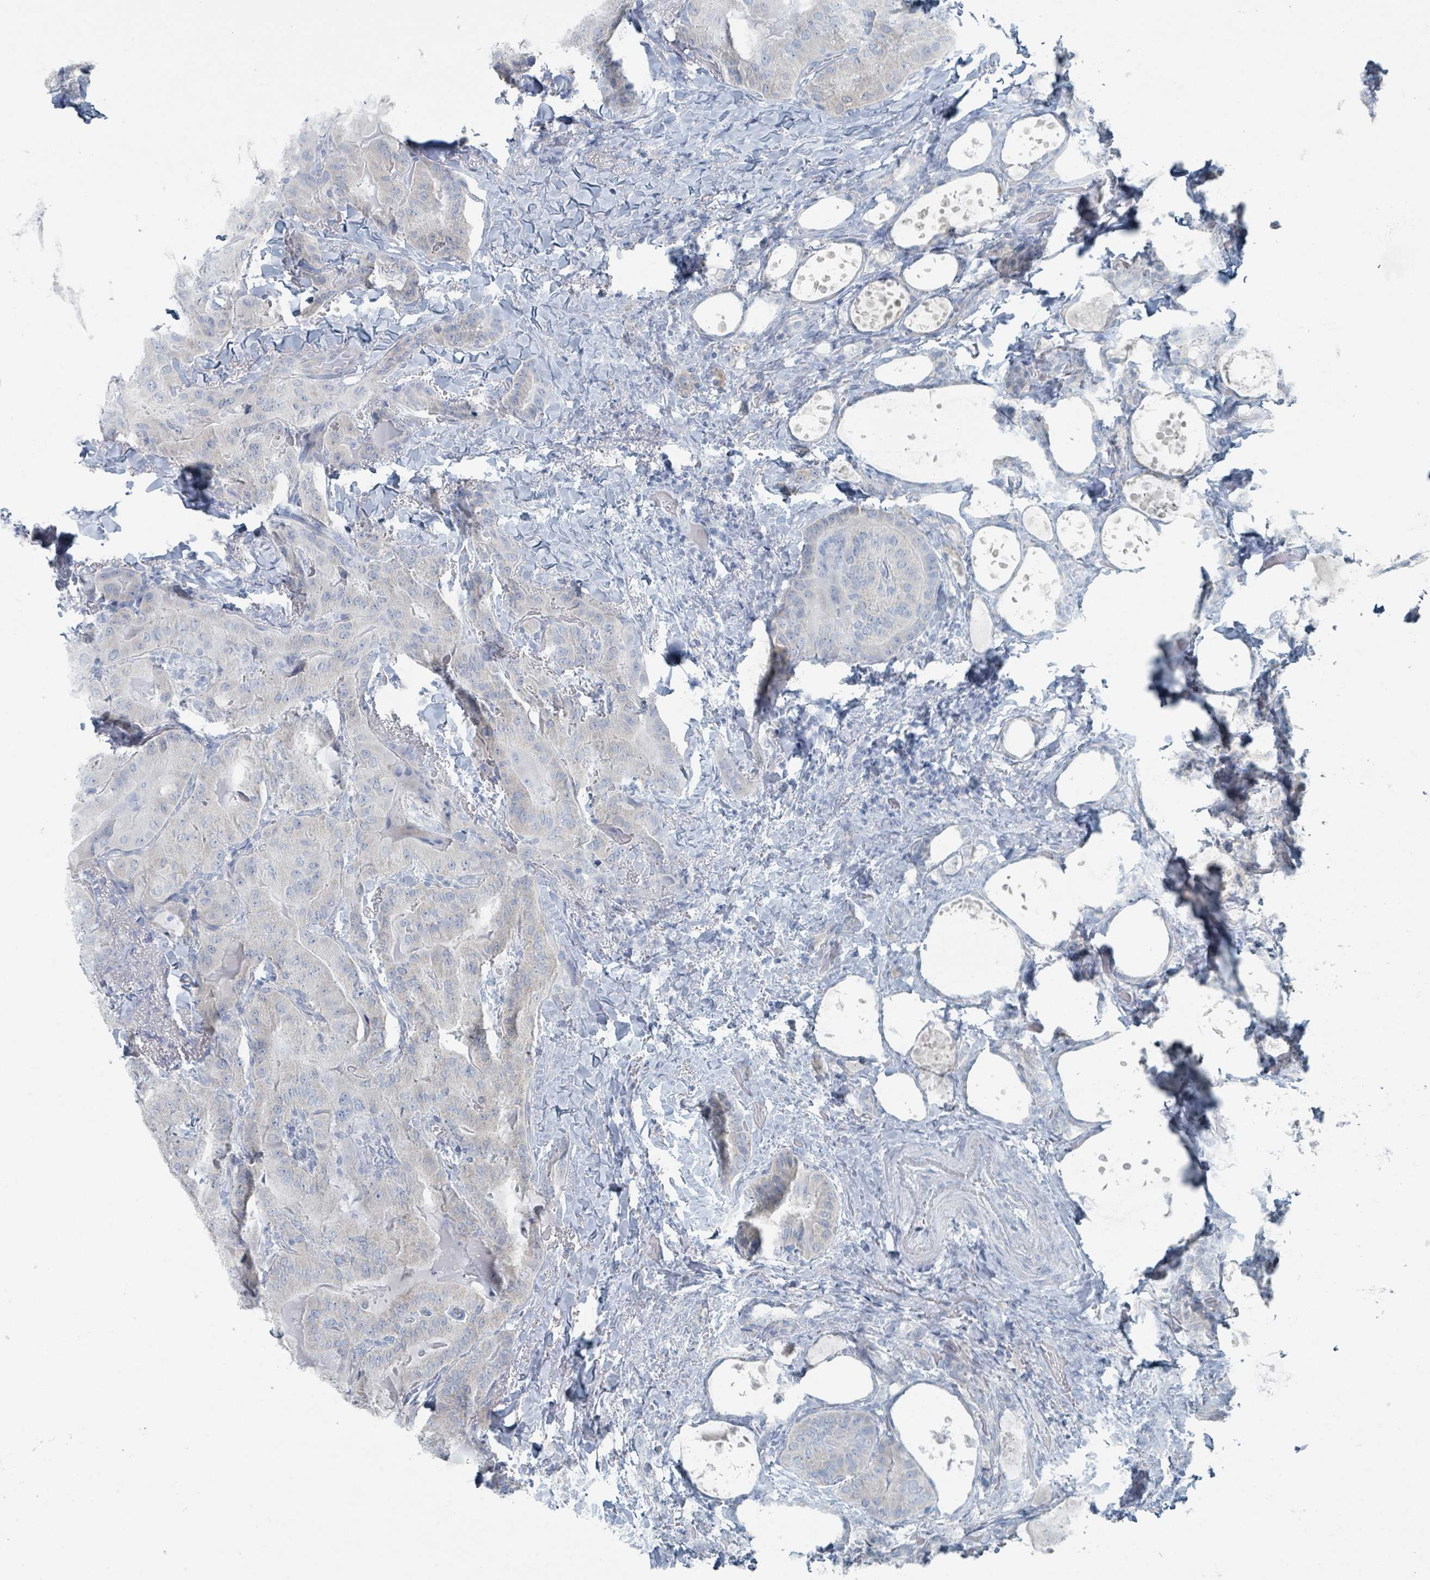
{"staining": {"intensity": "negative", "quantity": "none", "location": "none"}, "tissue": "thyroid cancer", "cell_type": "Tumor cells", "image_type": "cancer", "snomed": [{"axis": "morphology", "description": "Papillary adenocarcinoma, NOS"}, {"axis": "topography", "description": "Thyroid gland"}], "caption": "DAB immunohistochemical staining of papillary adenocarcinoma (thyroid) displays no significant positivity in tumor cells.", "gene": "GAMT", "patient": {"sex": "female", "age": 68}}